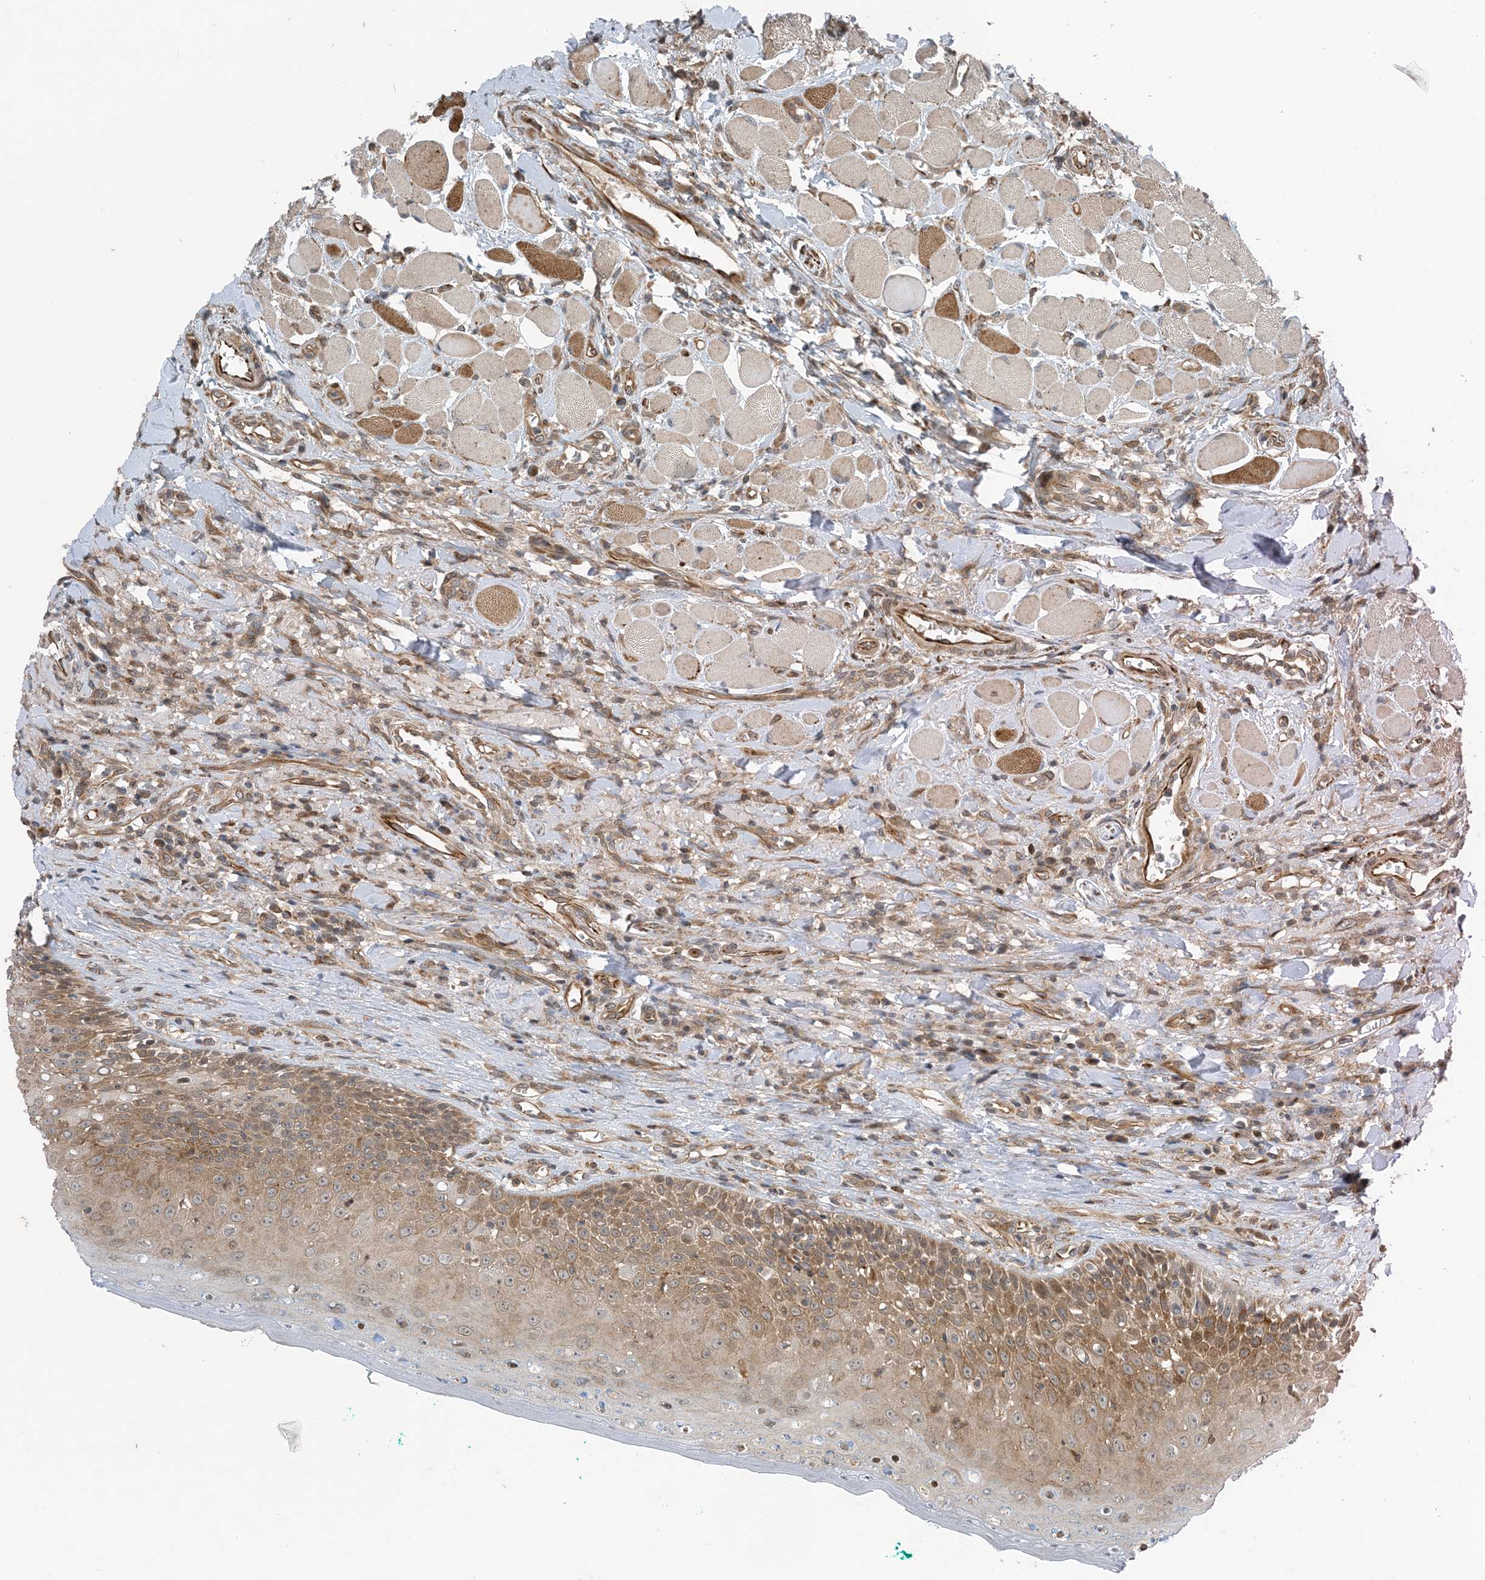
{"staining": {"intensity": "moderate", "quantity": "25%-75%", "location": "cytoplasmic/membranous"}, "tissue": "oral mucosa", "cell_type": "Squamous epithelial cells", "image_type": "normal", "snomed": [{"axis": "morphology", "description": "Normal tissue, NOS"}, {"axis": "topography", "description": "Oral tissue"}], "caption": "Normal oral mucosa exhibits moderate cytoplasmic/membranous staining in approximately 25%-75% of squamous epithelial cells.", "gene": "ZBTB3", "patient": {"sex": "female", "age": 70}}